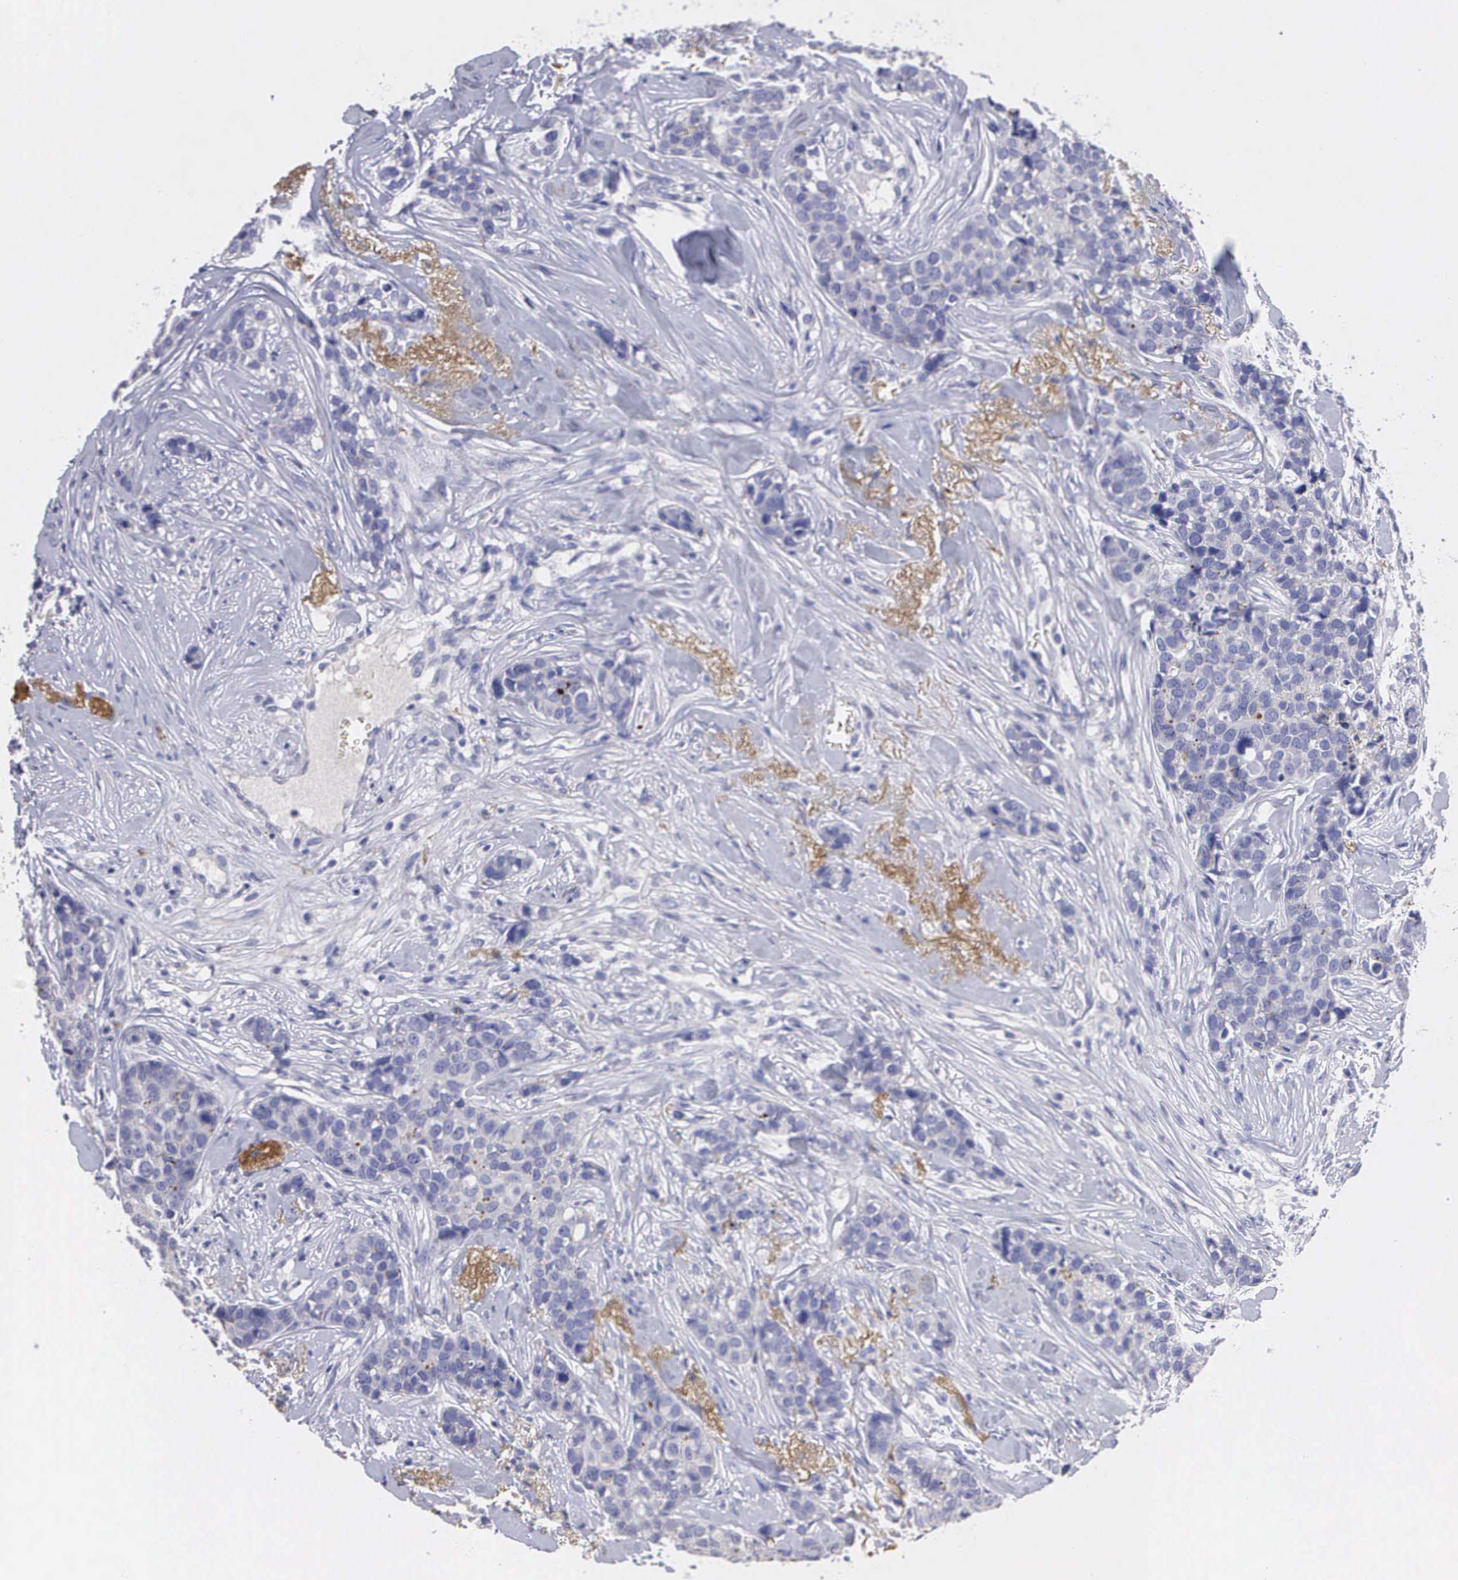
{"staining": {"intensity": "negative", "quantity": "none", "location": "none"}, "tissue": "breast cancer", "cell_type": "Tumor cells", "image_type": "cancer", "snomed": [{"axis": "morphology", "description": "Duct carcinoma"}, {"axis": "topography", "description": "Breast"}], "caption": "This is an immunohistochemistry (IHC) micrograph of human breast cancer (invasive ductal carcinoma). There is no expression in tumor cells.", "gene": "CLU", "patient": {"sex": "female", "age": 91}}